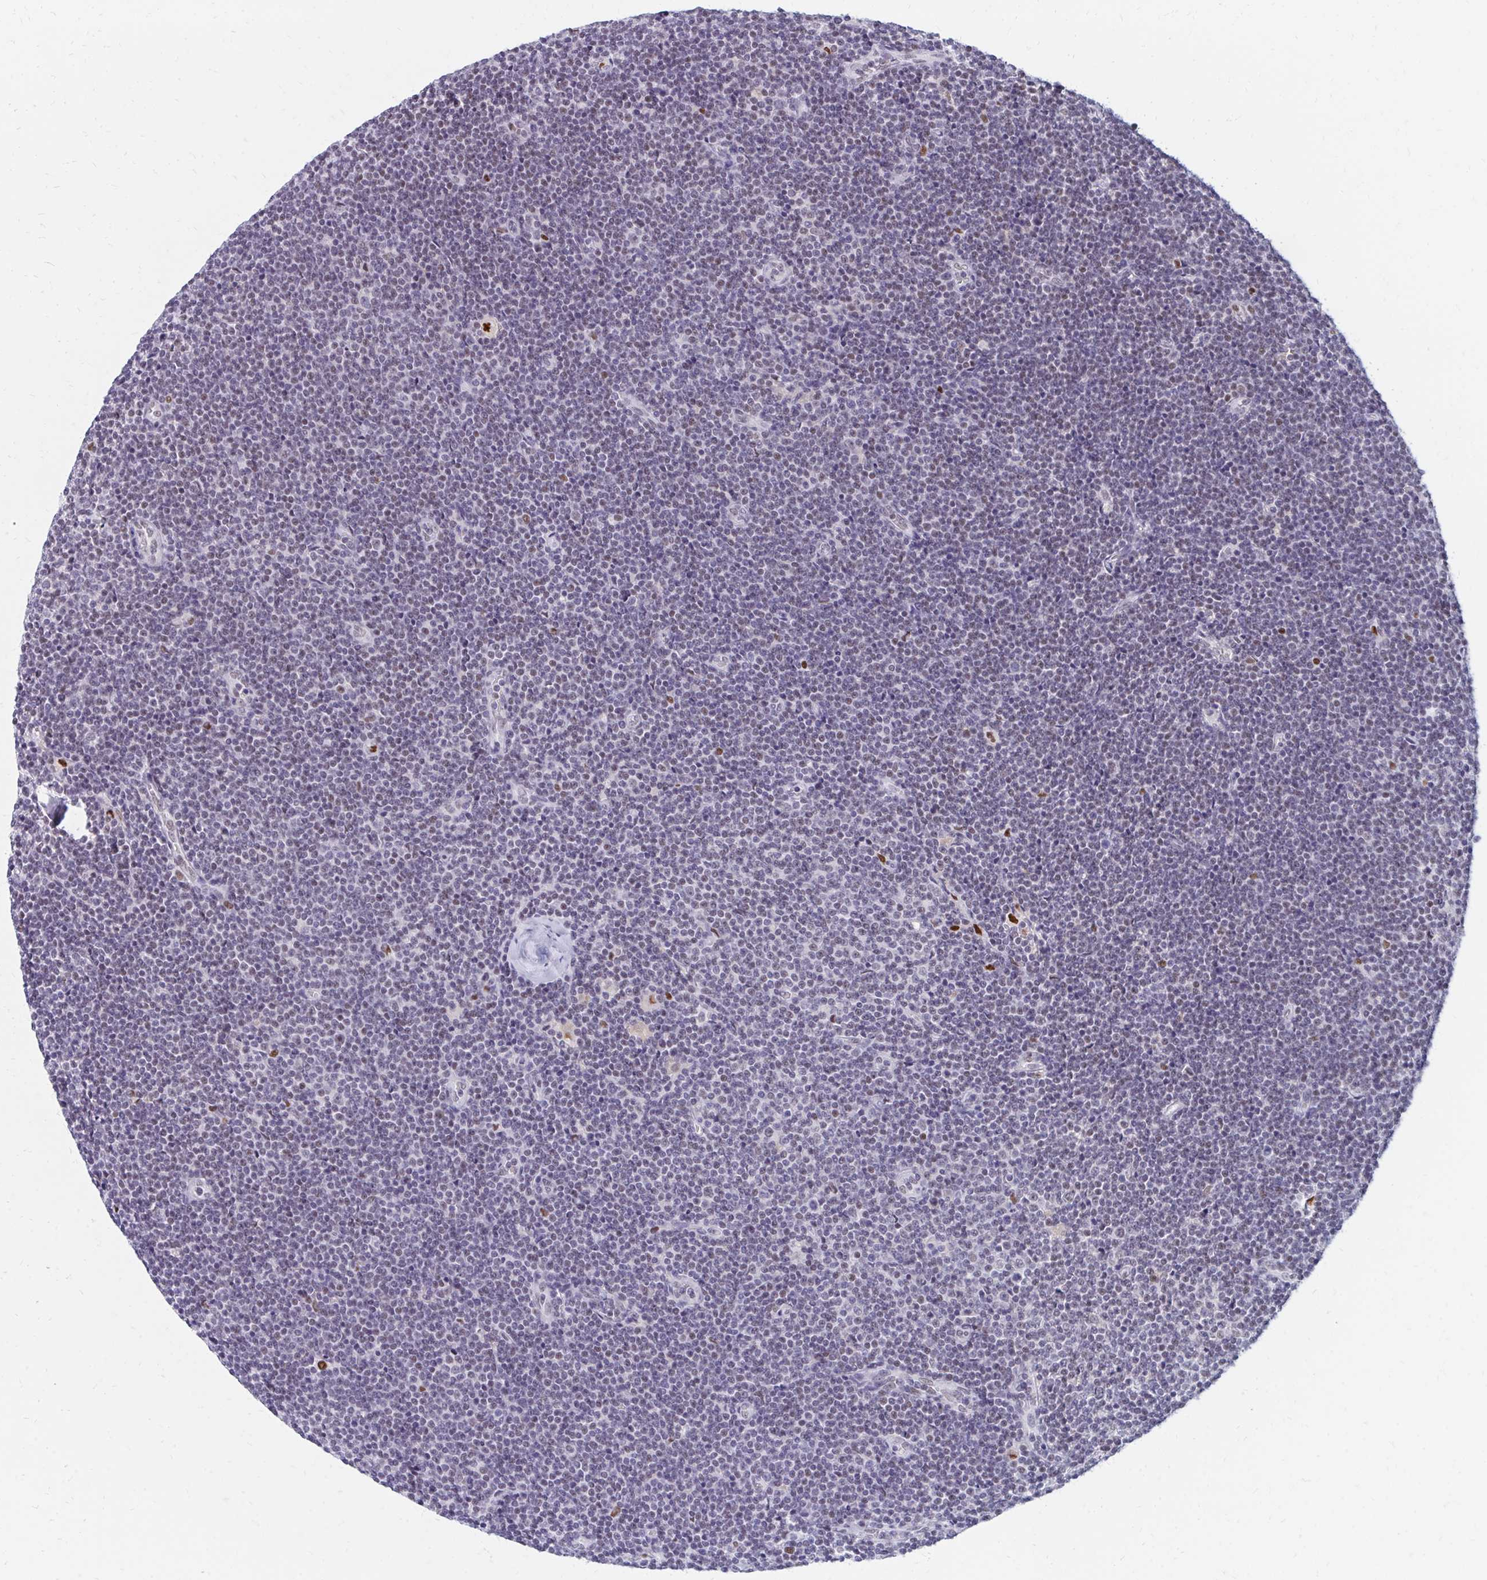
{"staining": {"intensity": "weak", "quantity": "<25%", "location": "nuclear"}, "tissue": "lymphoma", "cell_type": "Tumor cells", "image_type": "cancer", "snomed": [{"axis": "morphology", "description": "Malignant lymphoma, non-Hodgkin's type, Low grade"}, {"axis": "topography", "description": "Lymph node"}], "caption": "There is no significant expression in tumor cells of malignant lymphoma, non-Hodgkin's type (low-grade).", "gene": "PLK3", "patient": {"sex": "male", "age": 48}}